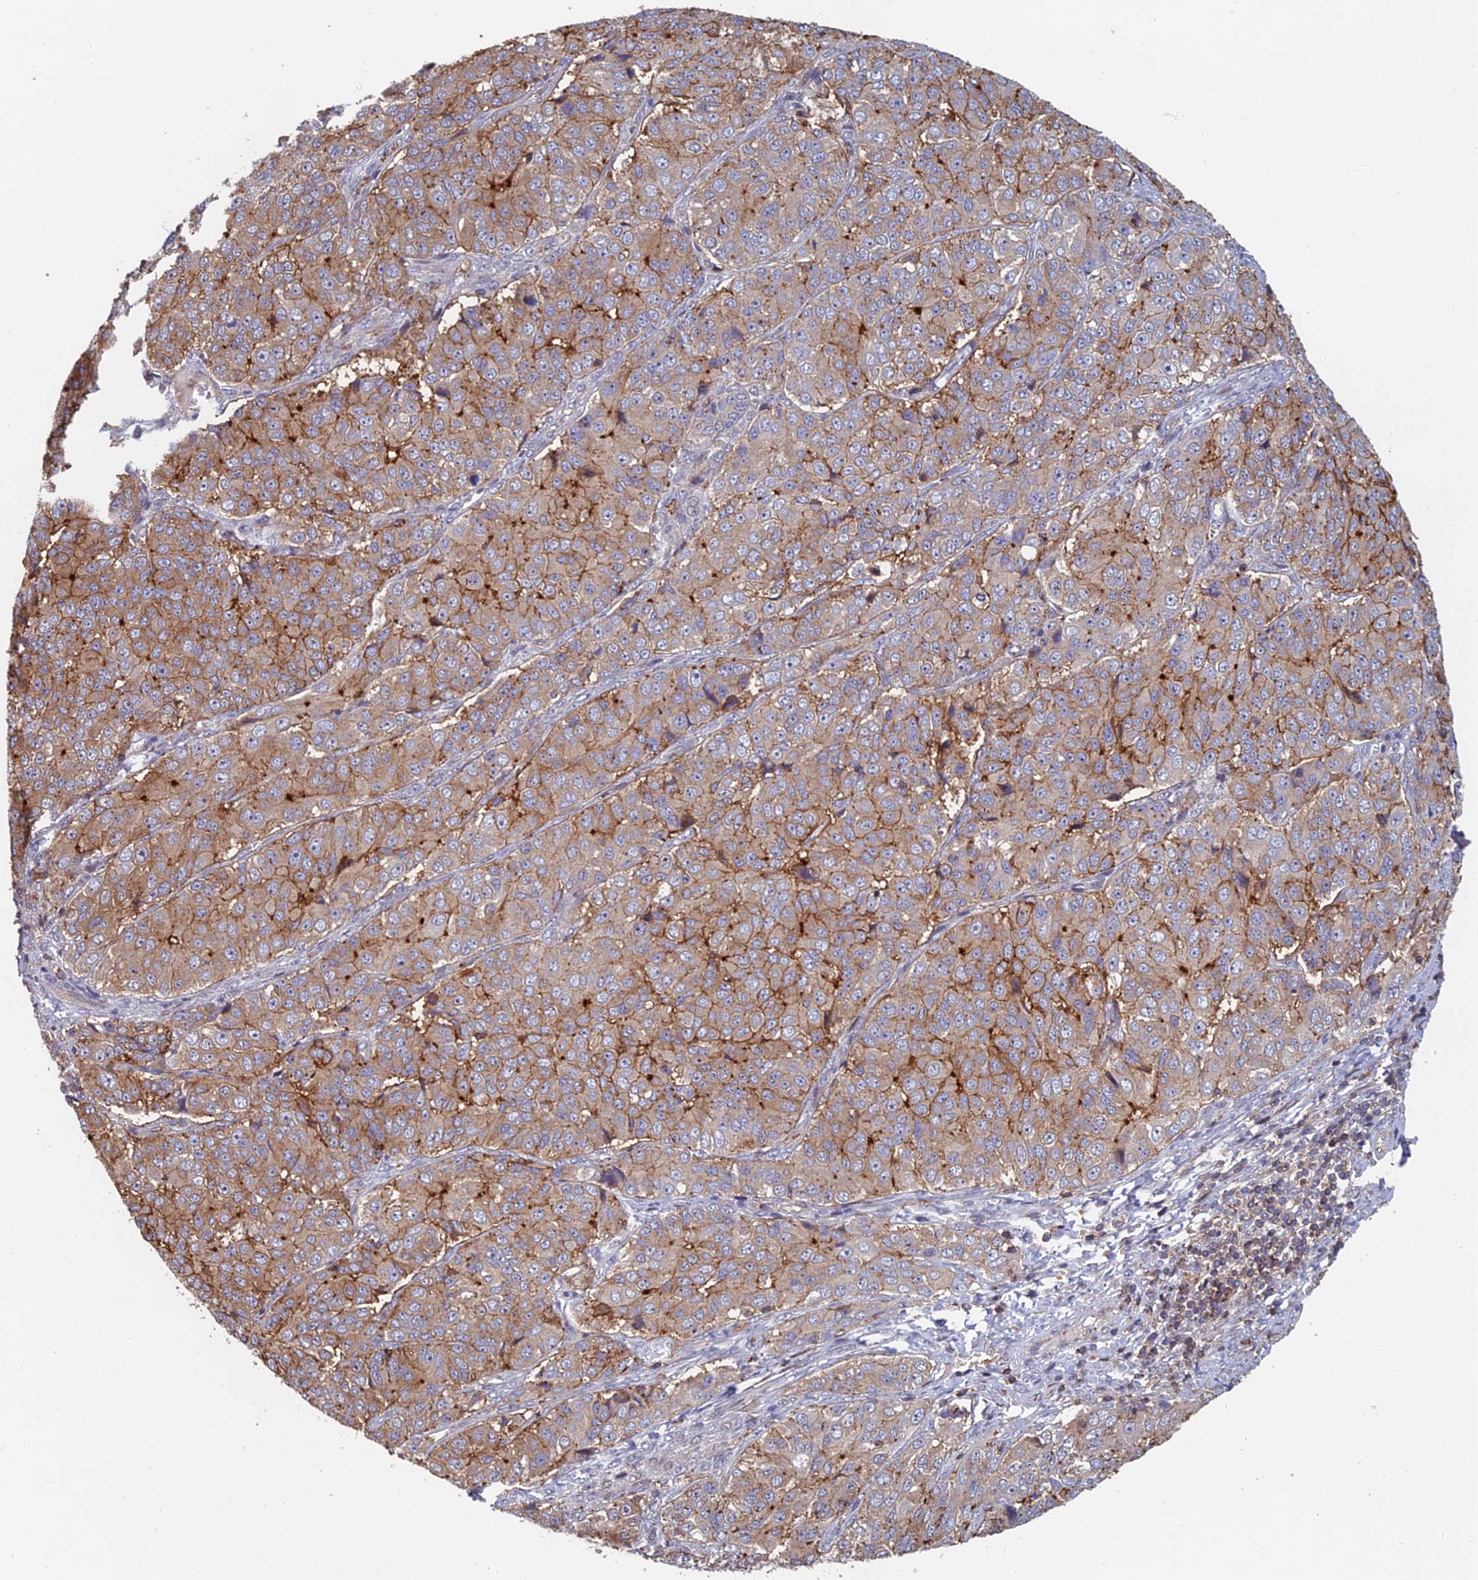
{"staining": {"intensity": "moderate", "quantity": ">75%", "location": "cytoplasmic/membranous"}, "tissue": "ovarian cancer", "cell_type": "Tumor cells", "image_type": "cancer", "snomed": [{"axis": "morphology", "description": "Carcinoma, endometroid"}, {"axis": "topography", "description": "Ovary"}], "caption": "The micrograph exhibits immunohistochemical staining of endometroid carcinoma (ovarian). There is moderate cytoplasmic/membranous expression is identified in about >75% of tumor cells.", "gene": "C15orf62", "patient": {"sex": "female", "age": 51}}